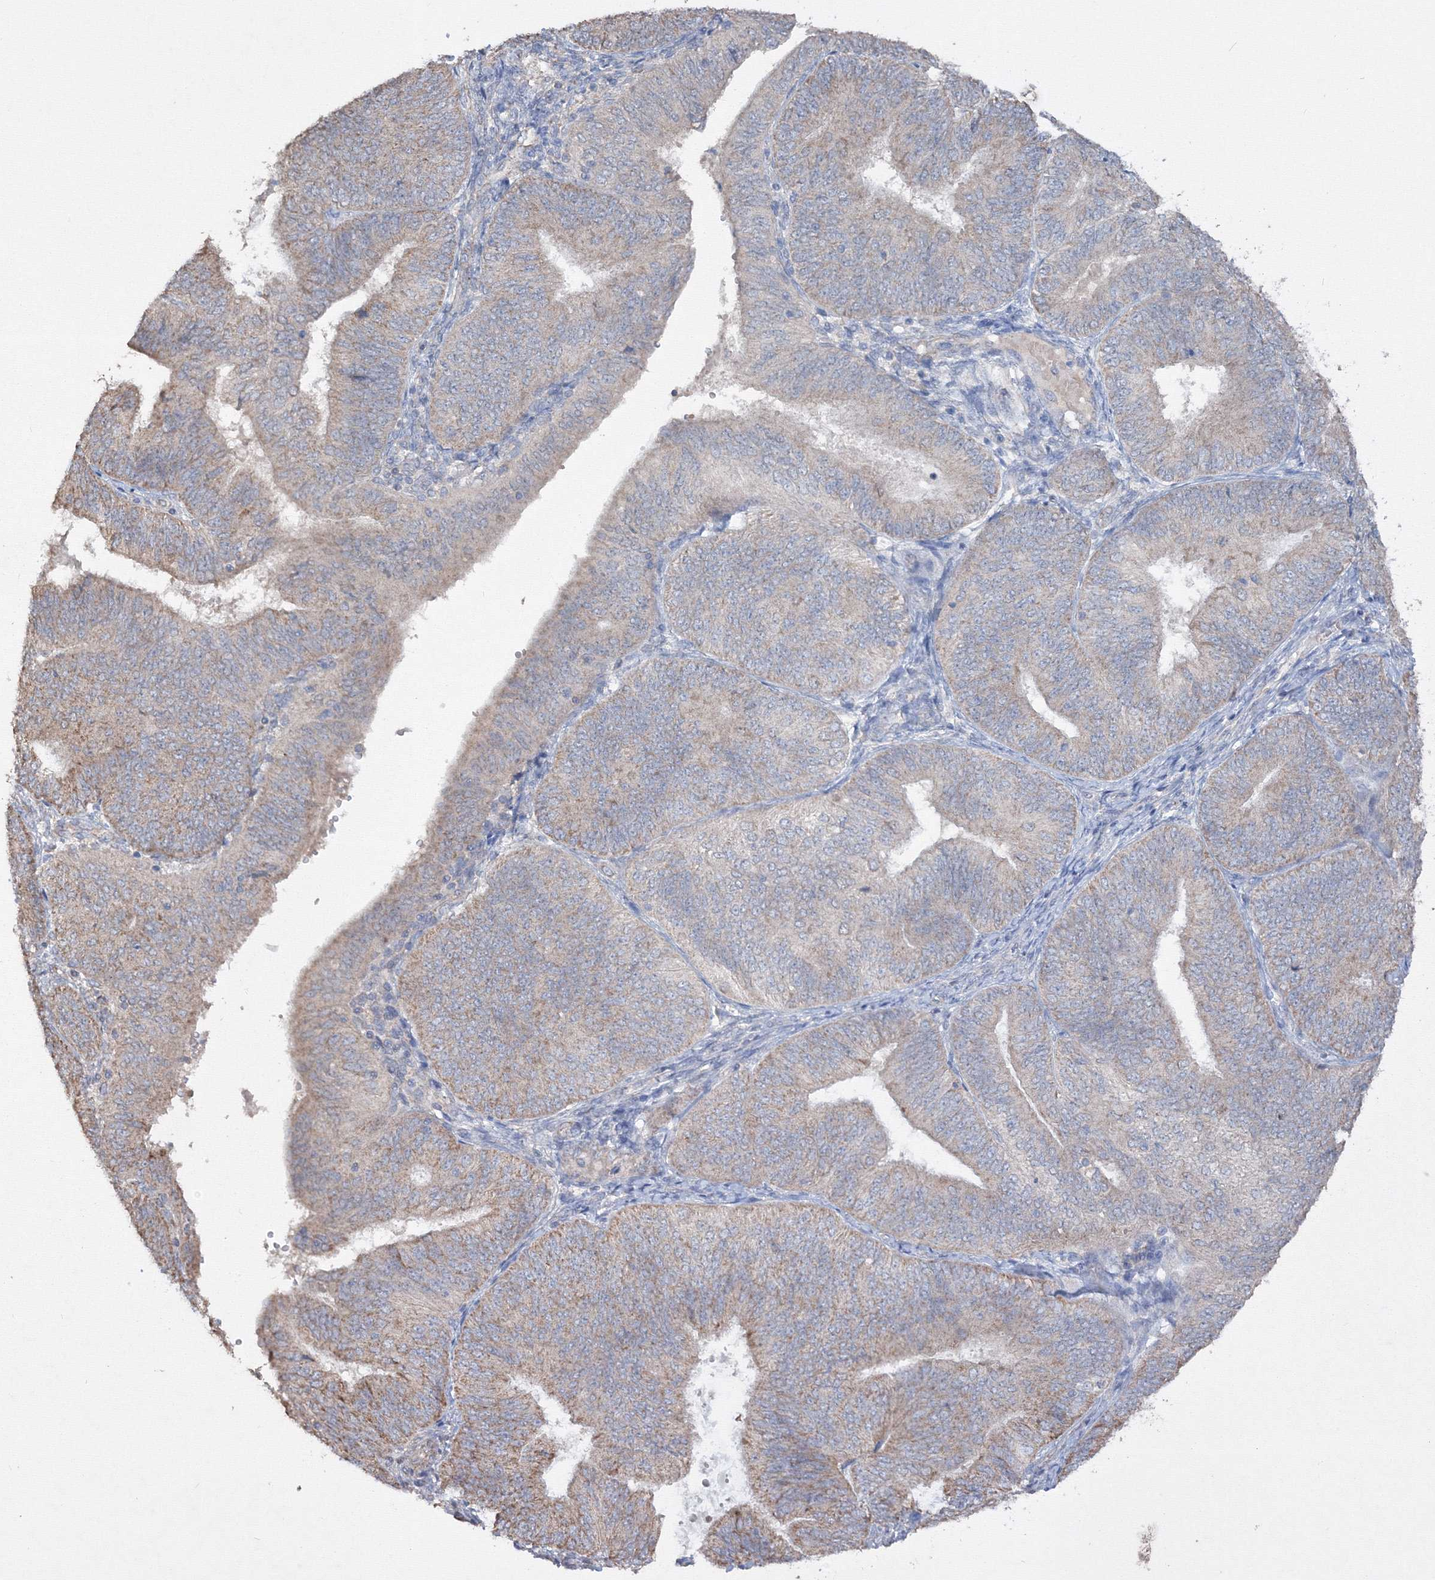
{"staining": {"intensity": "moderate", "quantity": "<25%", "location": "cytoplasmic/membranous"}, "tissue": "endometrial cancer", "cell_type": "Tumor cells", "image_type": "cancer", "snomed": [{"axis": "morphology", "description": "Adenocarcinoma, NOS"}, {"axis": "topography", "description": "Endometrium"}], "caption": "Protein staining demonstrates moderate cytoplasmic/membranous expression in about <25% of tumor cells in endometrial cancer.", "gene": "GRSF1", "patient": {"sex": "female", "age": 58}}